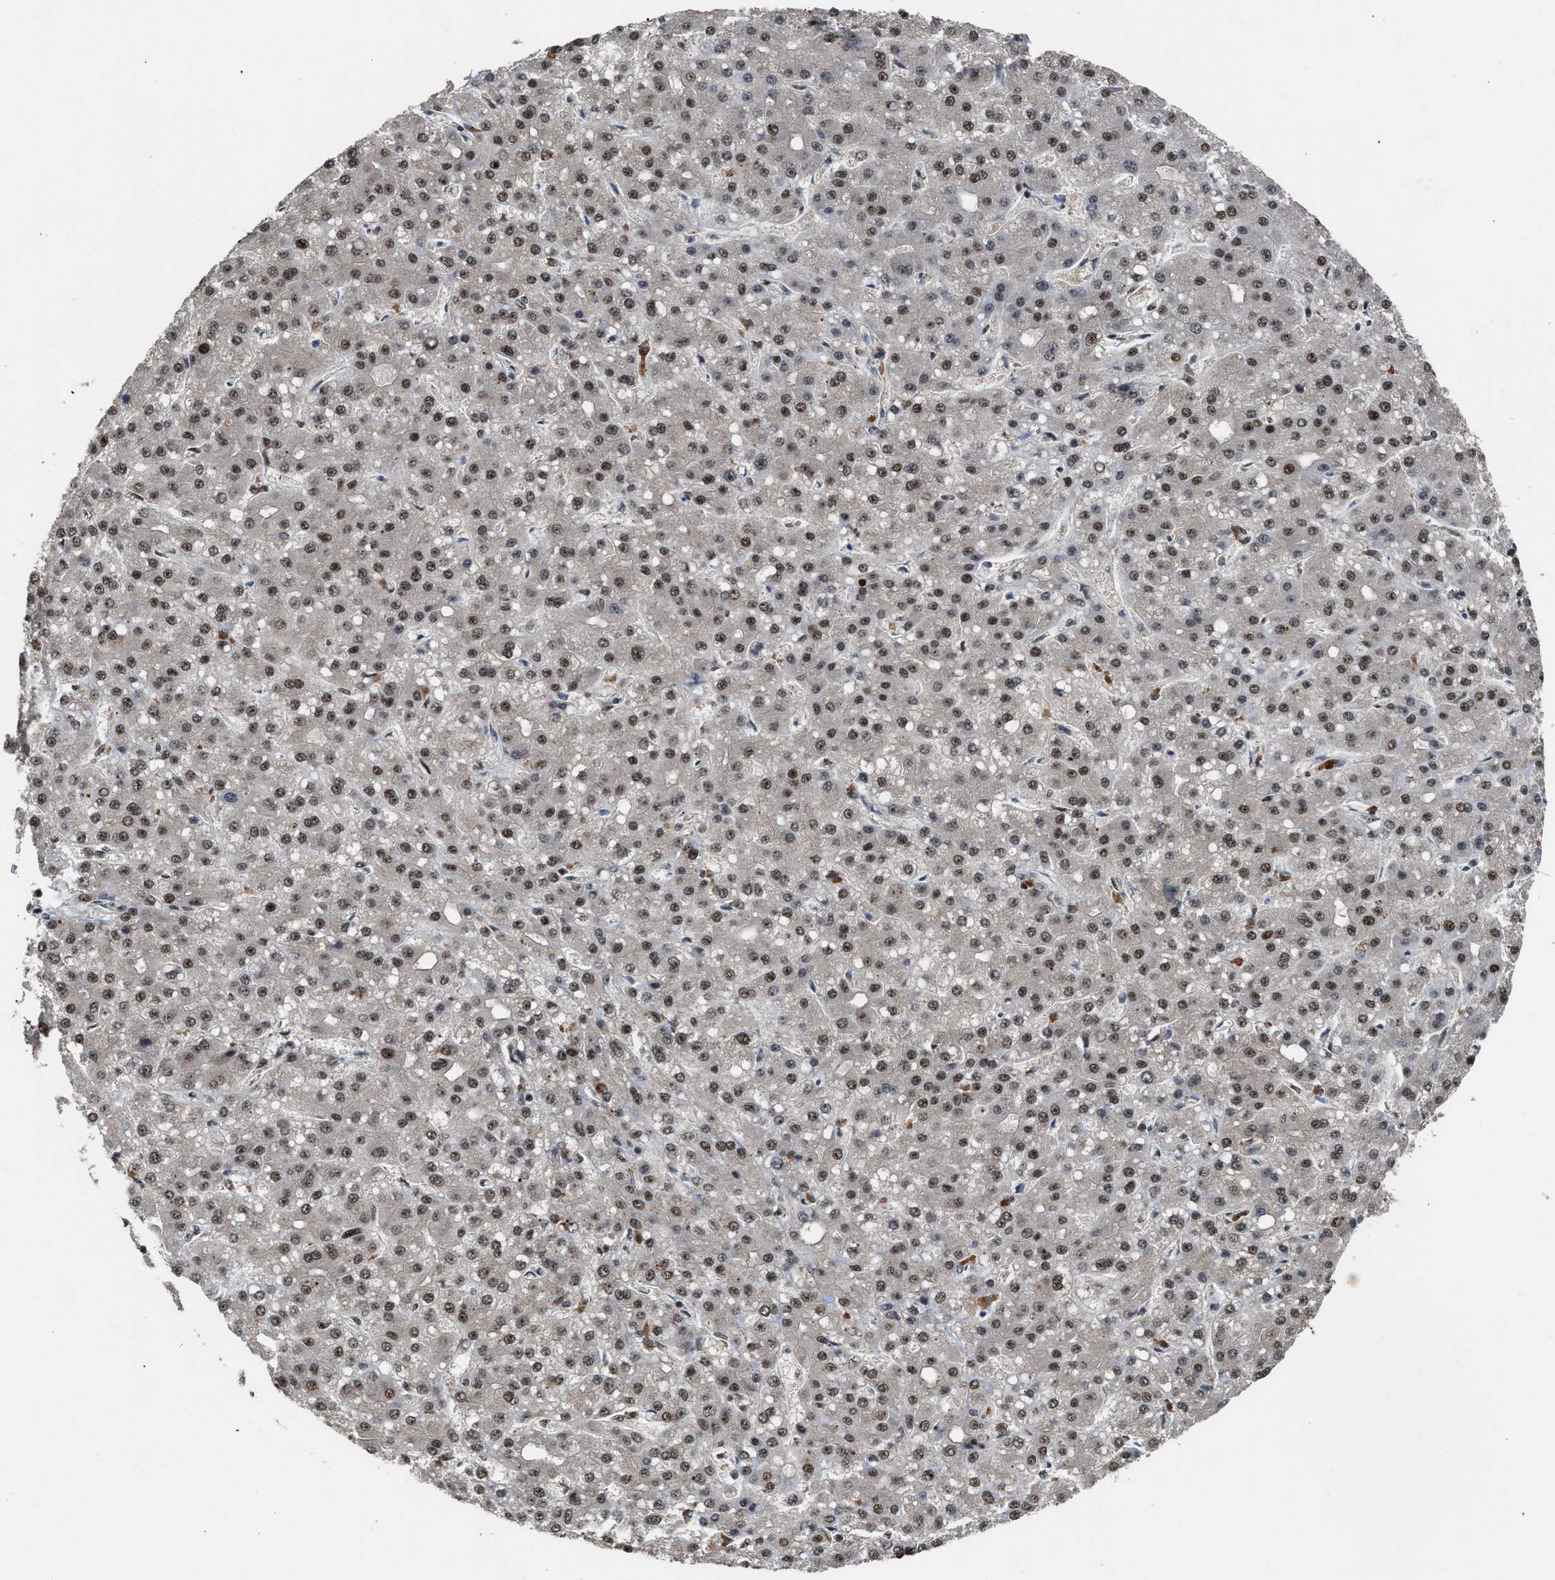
{"staining": {"intensity": "moderate", "quantity": ">75%", "location": "nuclear"}, "tissue": "liver cancer", "cell_type": "Tumor cells", "image_type": "cancer", "snomed": [{"axis": "morphology", "description": "Carcinoma, Hepatocellular, NOS"}, {"axis": "topography", "description": "Liver"}], "caption": "An immunohistochemistry (IHC) photomicrograph of tumor tissue is shown. Protein staining in brown shows moderate nuclear positivity in liver cancer within tumor cells.", "gene": "PRPF4", "patient": {"sex": "male", "age": 67}}